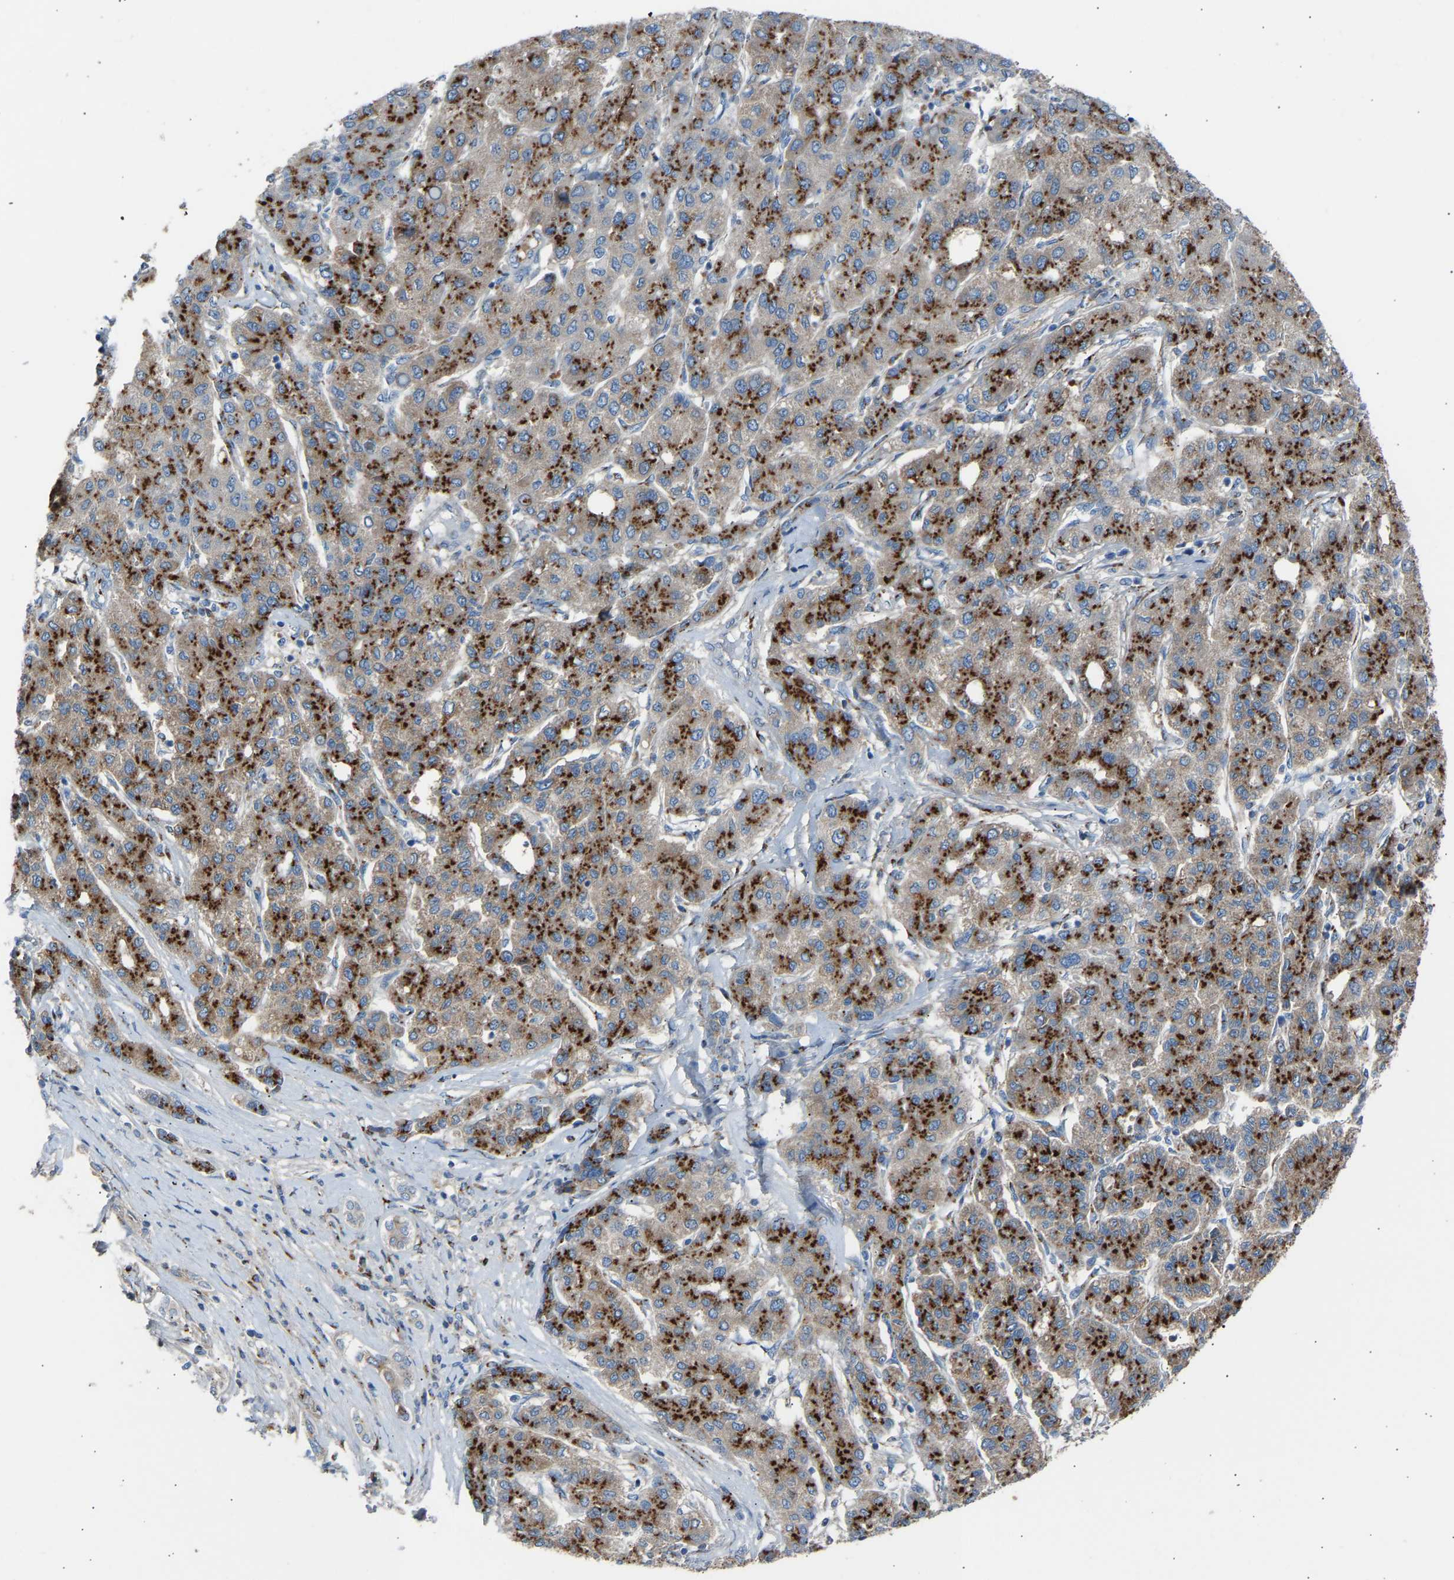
{"staining": {"intensity": "strong", "quantity": ">75%", "location": "cytoplasmic/membranous"}, "tissue": "liver cancer", "cell_type": "Tumor cells", "image_type": "cancer", "snomed": [{"axis": "morphology", "description": "Carcinoma, Hepatocellular, NOS"}, {"axis": "topography", "description": "Liver"}], "caption": "Liver cancer (hepatocellular carcinoma) stained with a brown dye reveals strong cytoplasmic/membranous positive expression in about >75% of tumor cells.", "gene": "CYREN", "patient": {"sex": "male", "age": 65}}